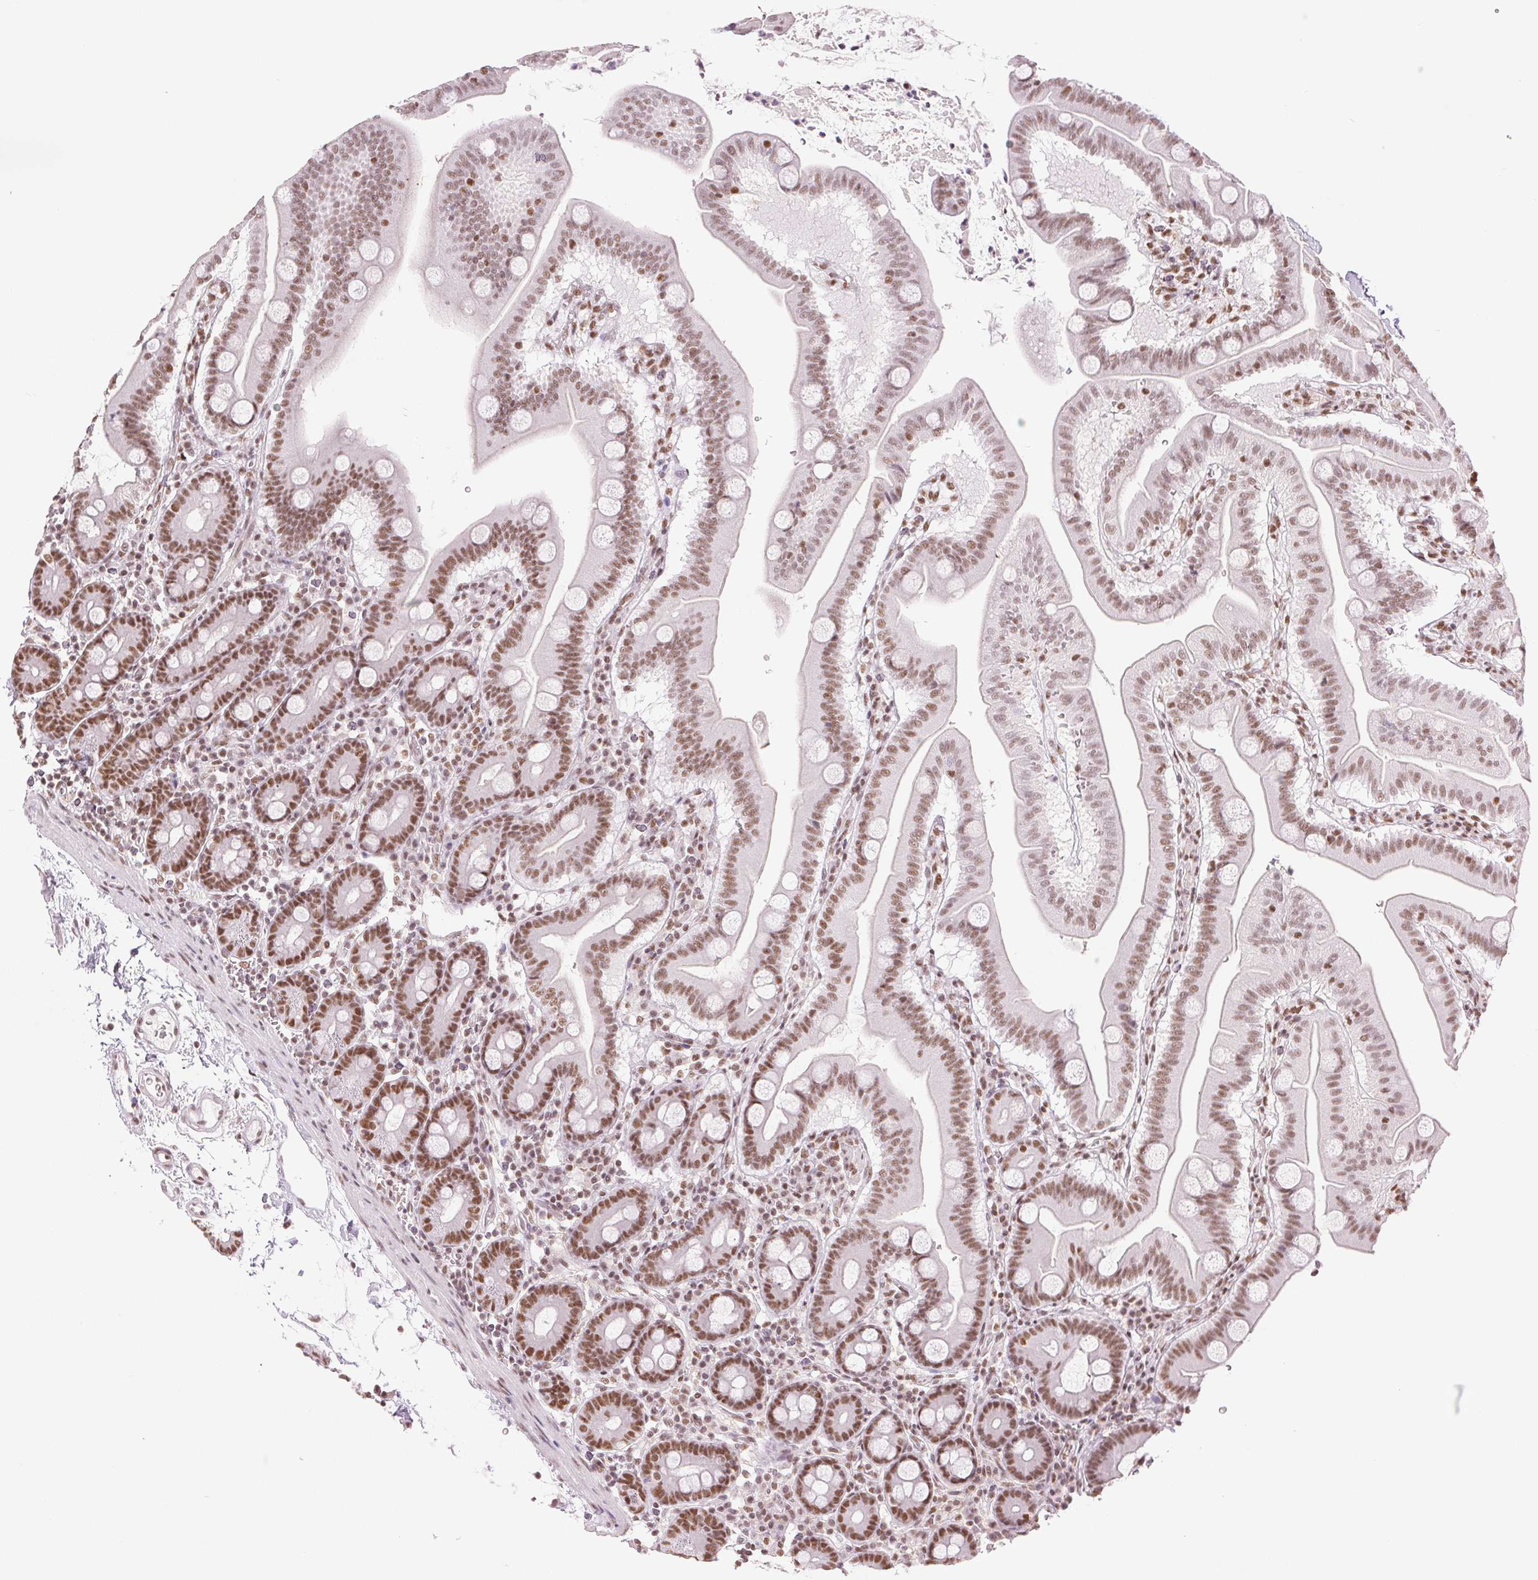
{"staining": {"intensity": "moderate", "quantity": ">75%", "location": "nuclear"}, "tissue": "duodenum", "cell_type": "Glandular cells", "image_type": "normal", "snomed": [{"axis": "morphology", "description": "Normal tissue, NOS"}, {"axis": "topography", "description": "Pancreas"}, {"axis": "topography", "description": "Duodenum"}], "caption": "Unremarkable duodenum was stained to show a protein in brown. There is medium levels of moderate nuclear expression in about >75% of glandular cells. (brown staining indicates protein expression, while blue staining denotes nuclei).", "gene": "ZFR2", "patient": {"sex": "male", "age": 59}}